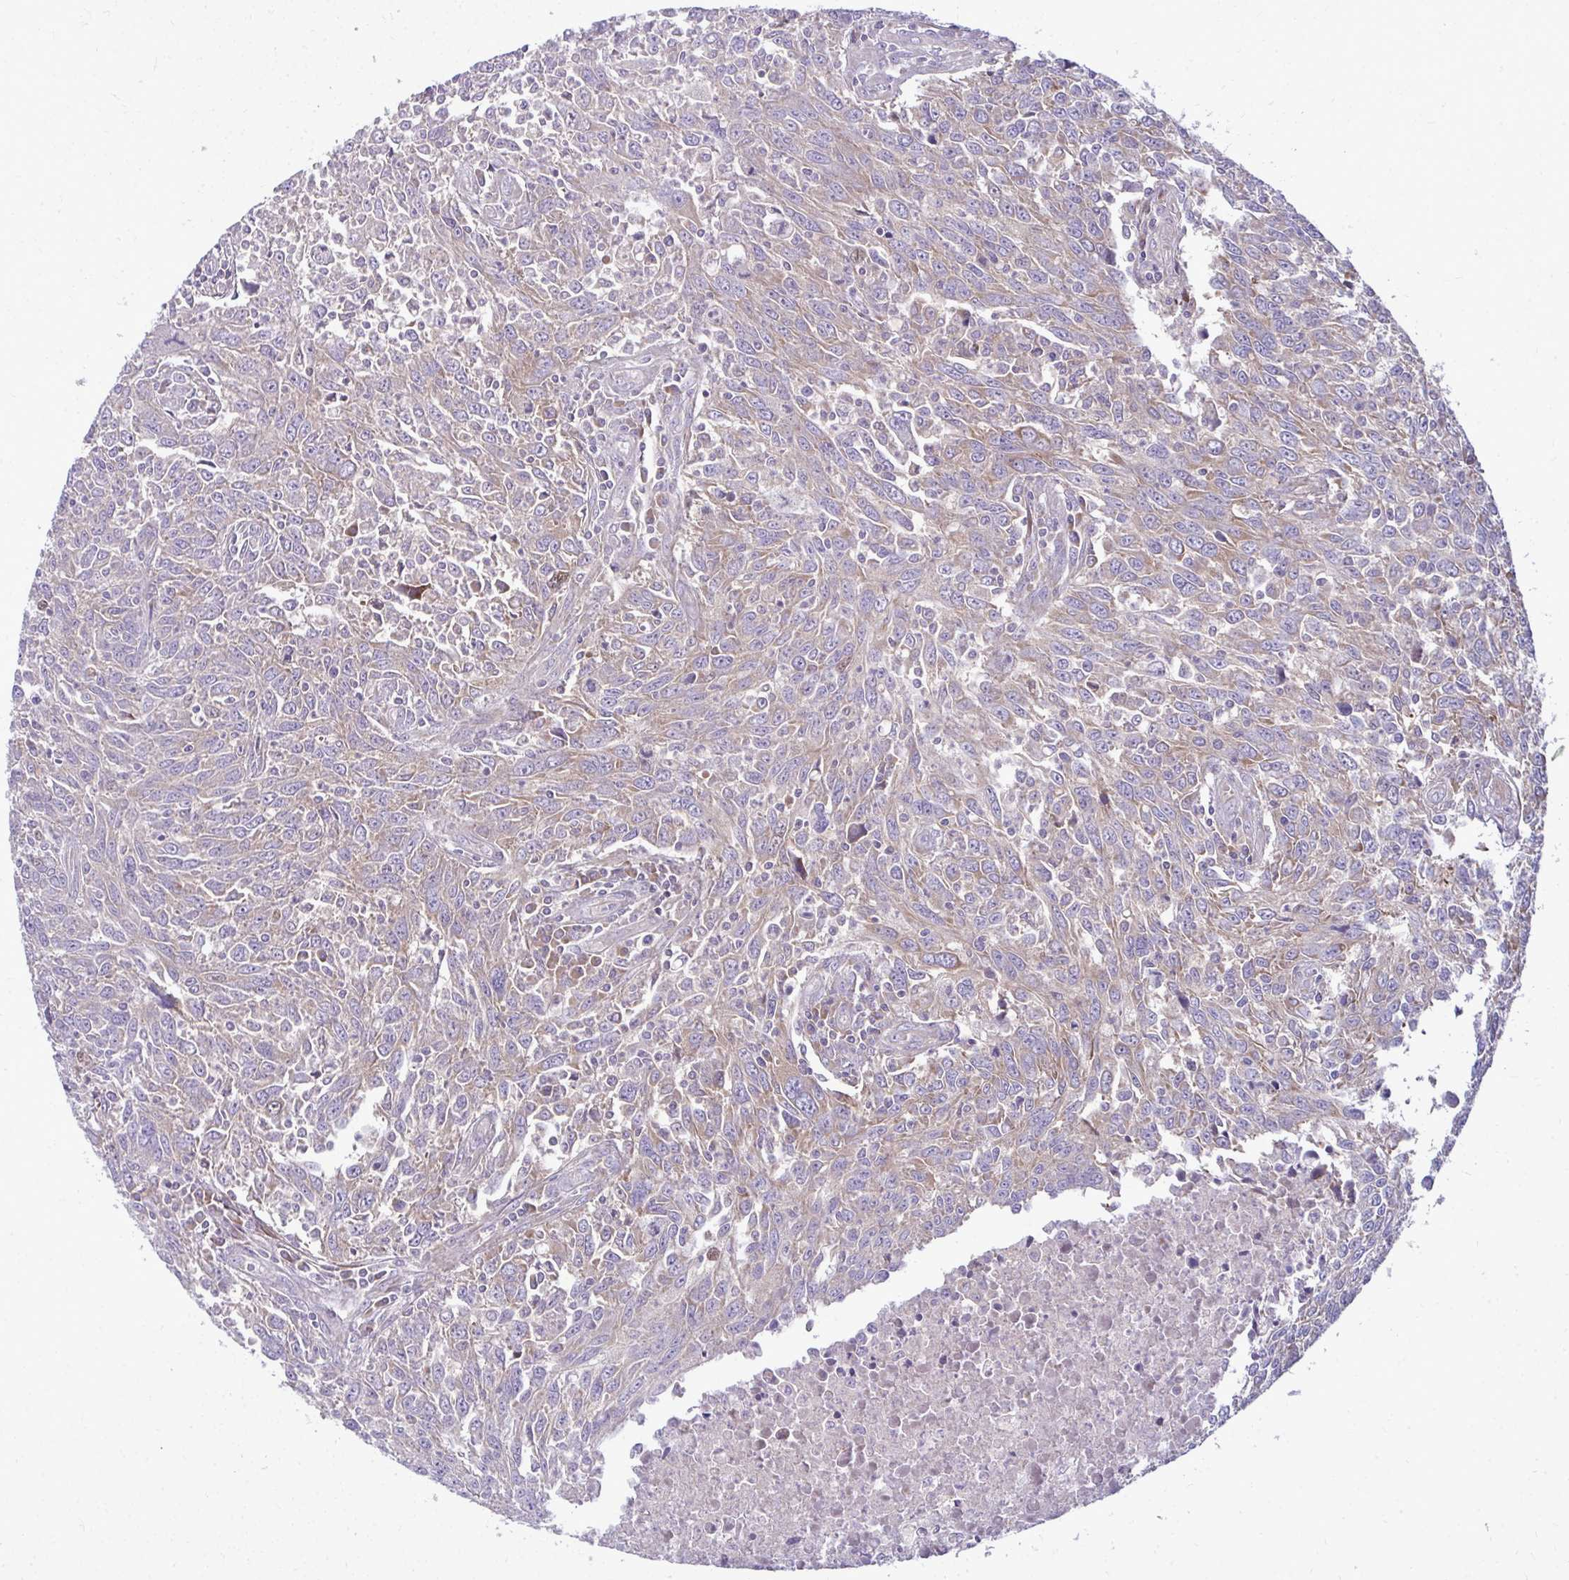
{"staining": {"intensity": "weak", "quantity": "25%-75%", "location": "cytoplasmic/membranous"}, "tissue": "breast cancer", "cell_type": "Tumor cells", "image_type": "cancer", "snomed": [{"axis": "morphology", "description": "Duct carcinoma"}, {"axis": "topography", "description": "Breast"}], "caption": "This is a histology image of immunohistochemistry staining of invasive ductal carcinoma (breast), which shows weak expression in the cytoplasmic/membranous of tumor cells.", "gene": "GFPT2", "patient": {"sex": "female", "age": 50}}